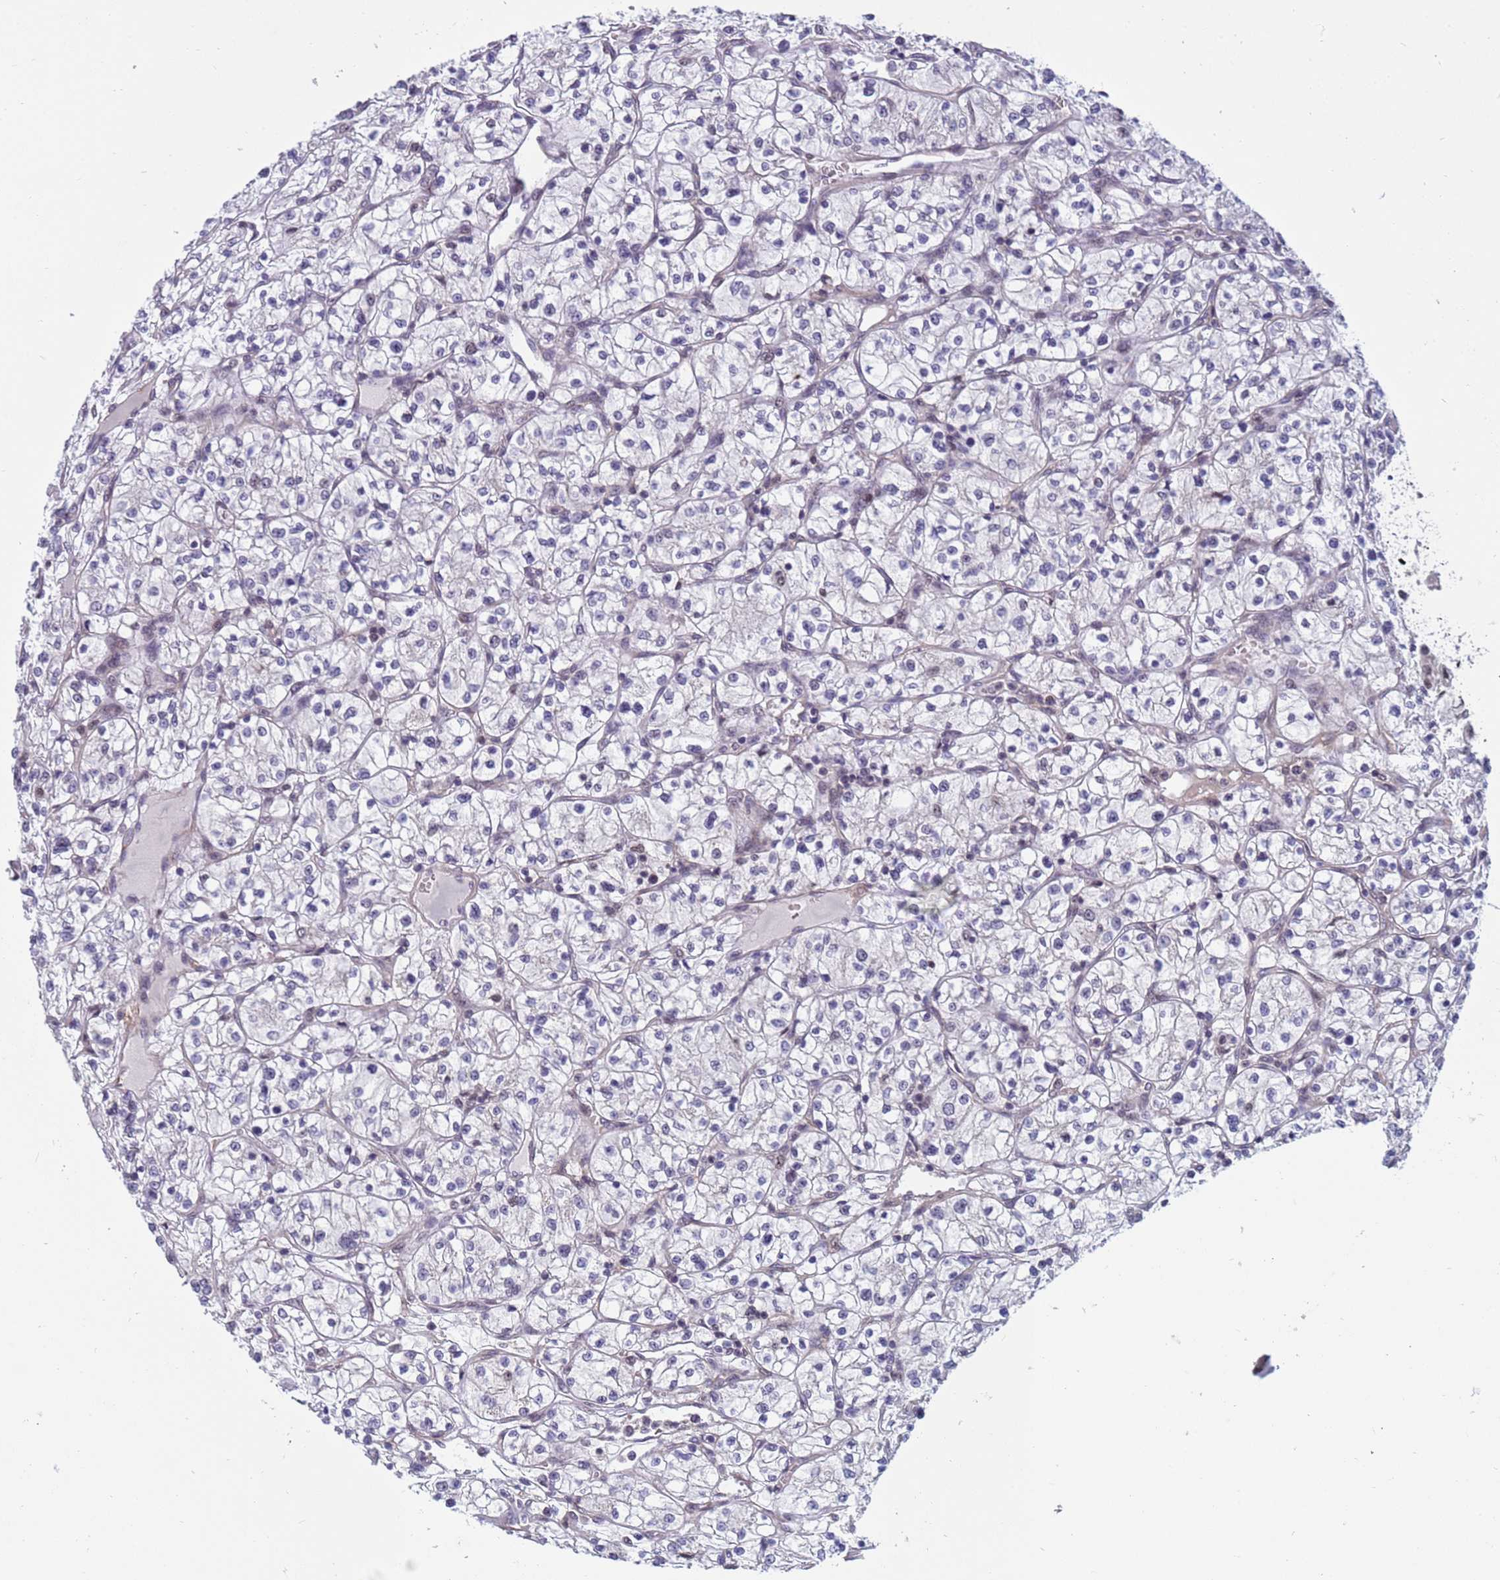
{"staining": {"intensity": "negative", "quantity": "none", "location": "none"}, "tissue": "renal cancer", "cell_type": "Tumor cells", "image_type": "cancer", "snomed": [{"axis": "morphology", "description": "Adenocarcinoma, NOS"}, {"axis": "topography", "description": "Kidney"}], "caption": "The micrograph shows no significant staining in tumor cells of renal adenocarcinoma.", "gene": "NSL1", "patient": {"sex": "female", "age": 64}}